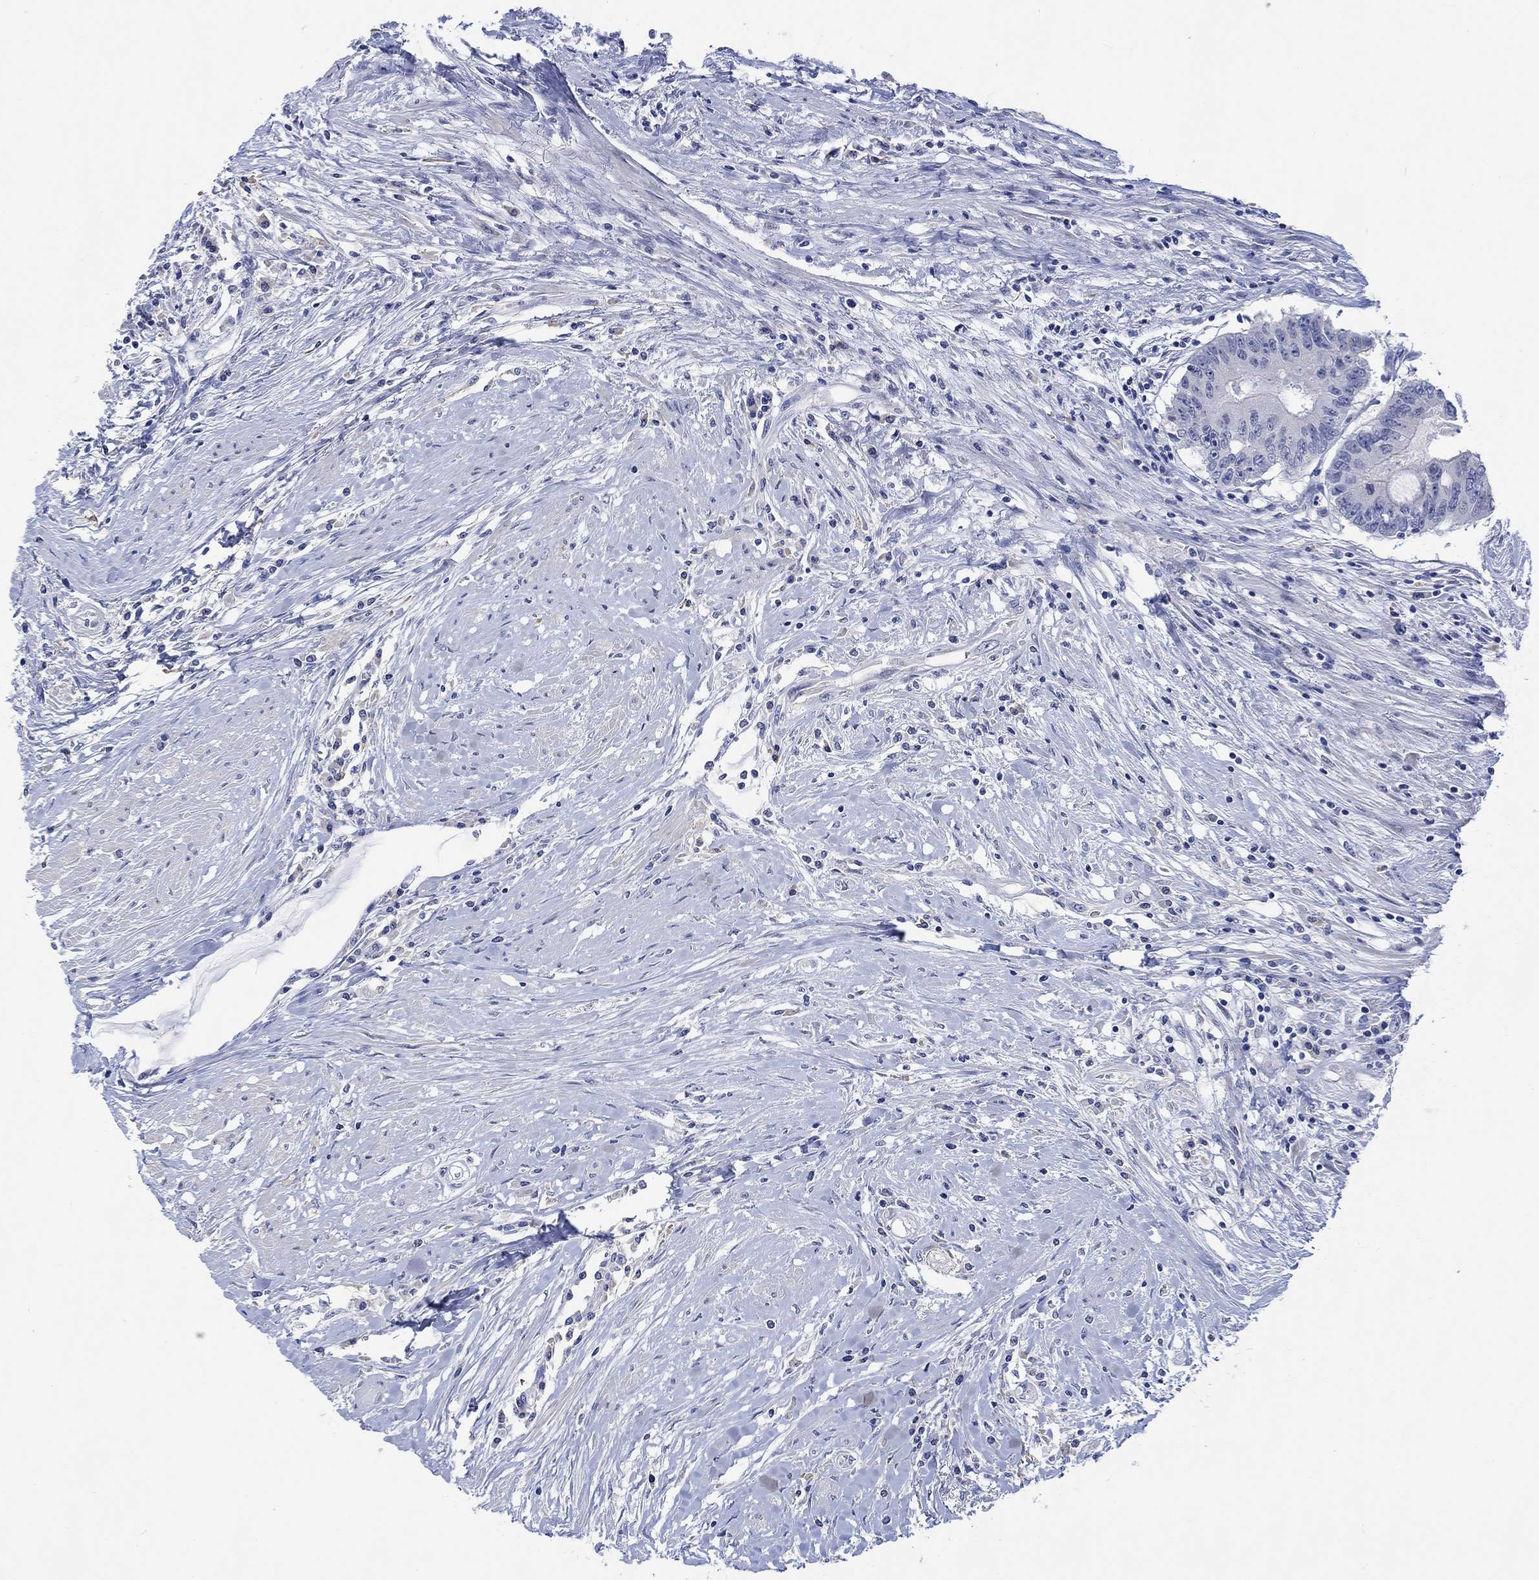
{"staining": {"intensity": "negative", "quantity": "none", "location": "none"}, "tissue": "colorectal cancer", "cell_type": "Tumor cells", "image_type": "cancer", "snomed": [{"axis": "morphology", "description": "Adenocarcinoma, NOS"}, {"axis": "topography", "description": "Rectum"}], "caption": "IHC histopathology image of human colorectal cancer (adenocarcinoma) stained for a protein (brown), which shows no staining in tumor cells.", "gene": "DLK1", "patient": {"sex": "male", "age": 59}}